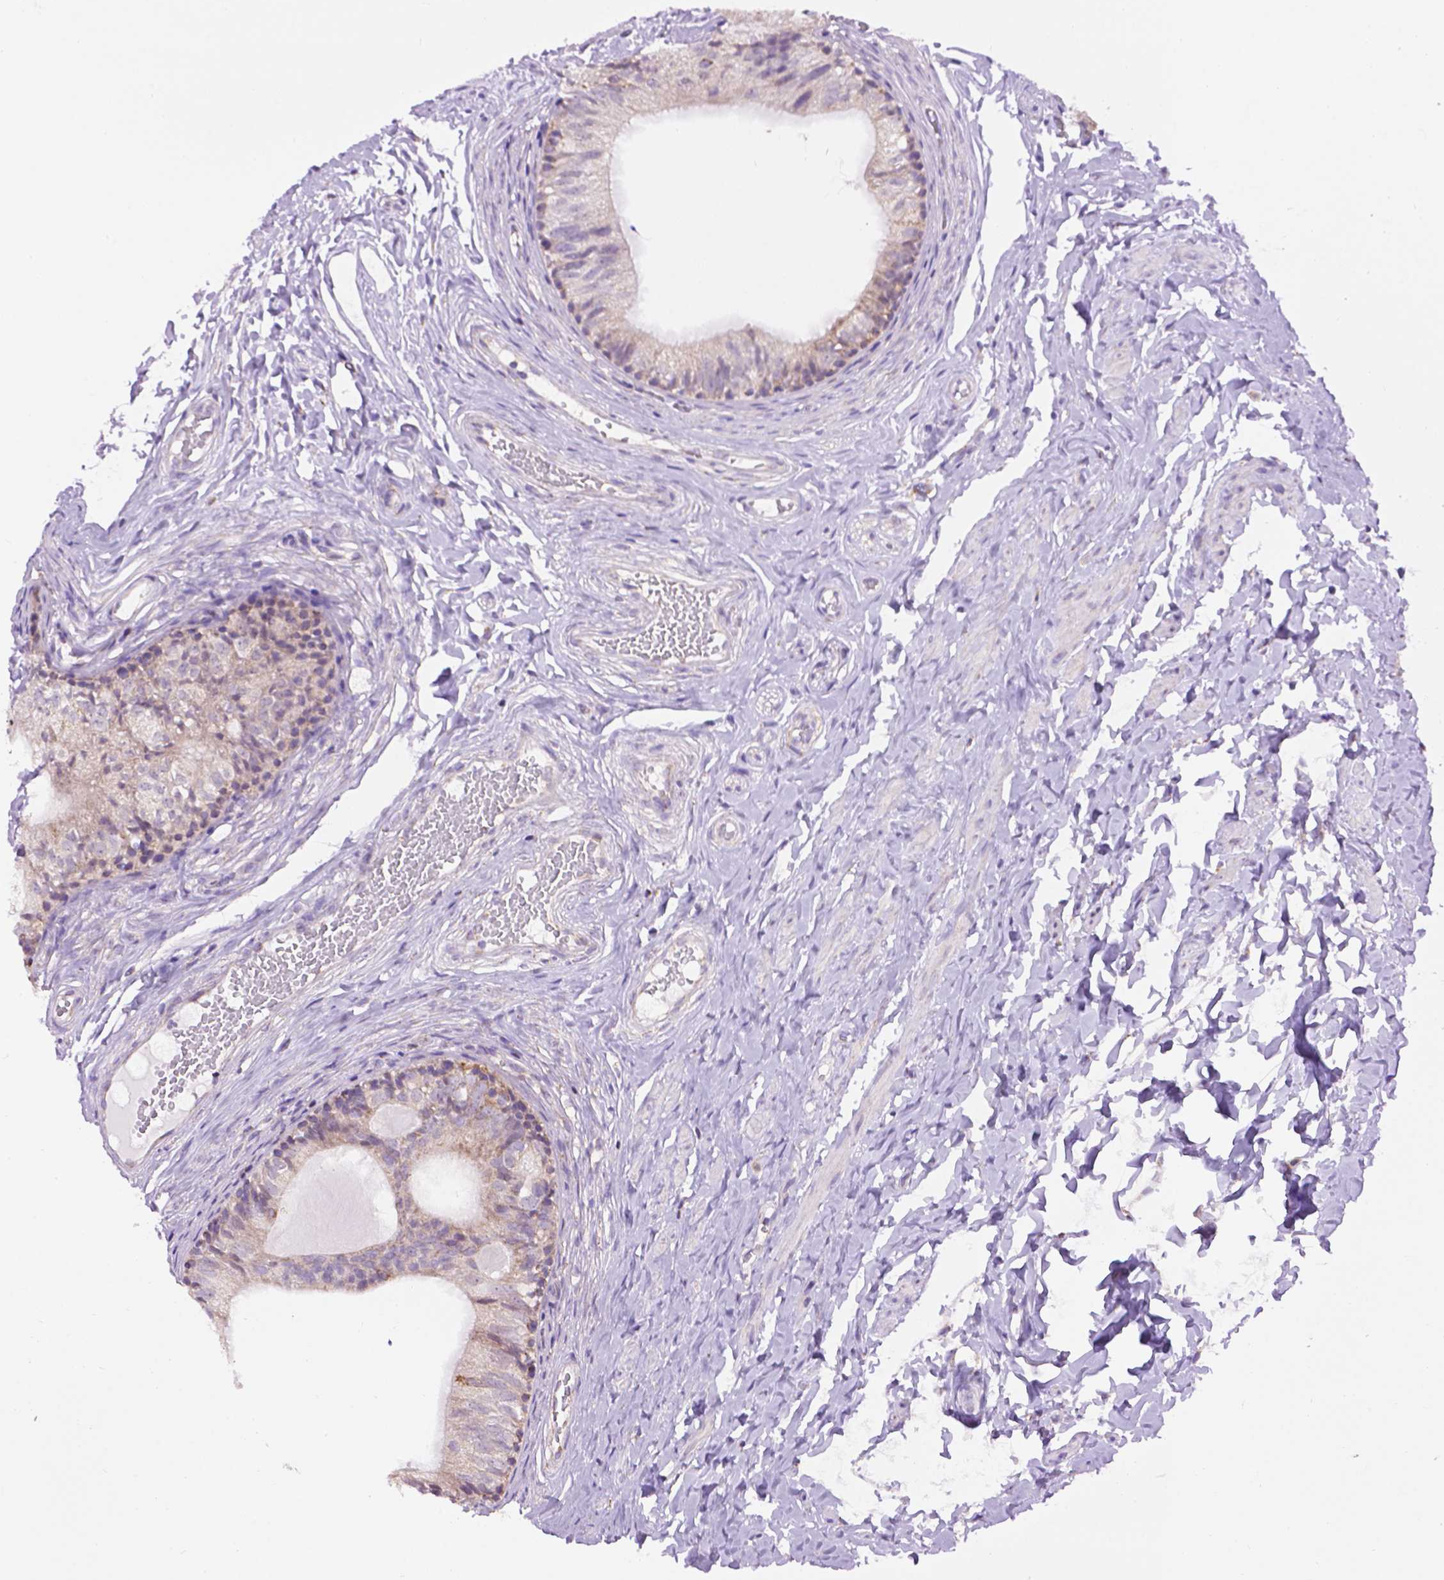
{"staining": {"intensity": "moderate", "quantity": "<25%", "location": "cytoplasmic/membranous"}, "tissue": "epididymis", "cell_type": "Glandular cells", "image_type": "normal", "snomed": [{"axis": "morphology", "description": "Normal tissue, NOS"}, {"axis": "topography", "description": "Epididymis"}], "caption": "Brown immunohistochemical staining in normal human epididymis demonstrates moderate cytoplasmic/membranous positivity in approximately <25% of glandular cells. (DAB IHC, brown staining for protein, blue staining for nuclei).", "gene": "PYCR3", "patient": {"sex": "male", "age": 29}}